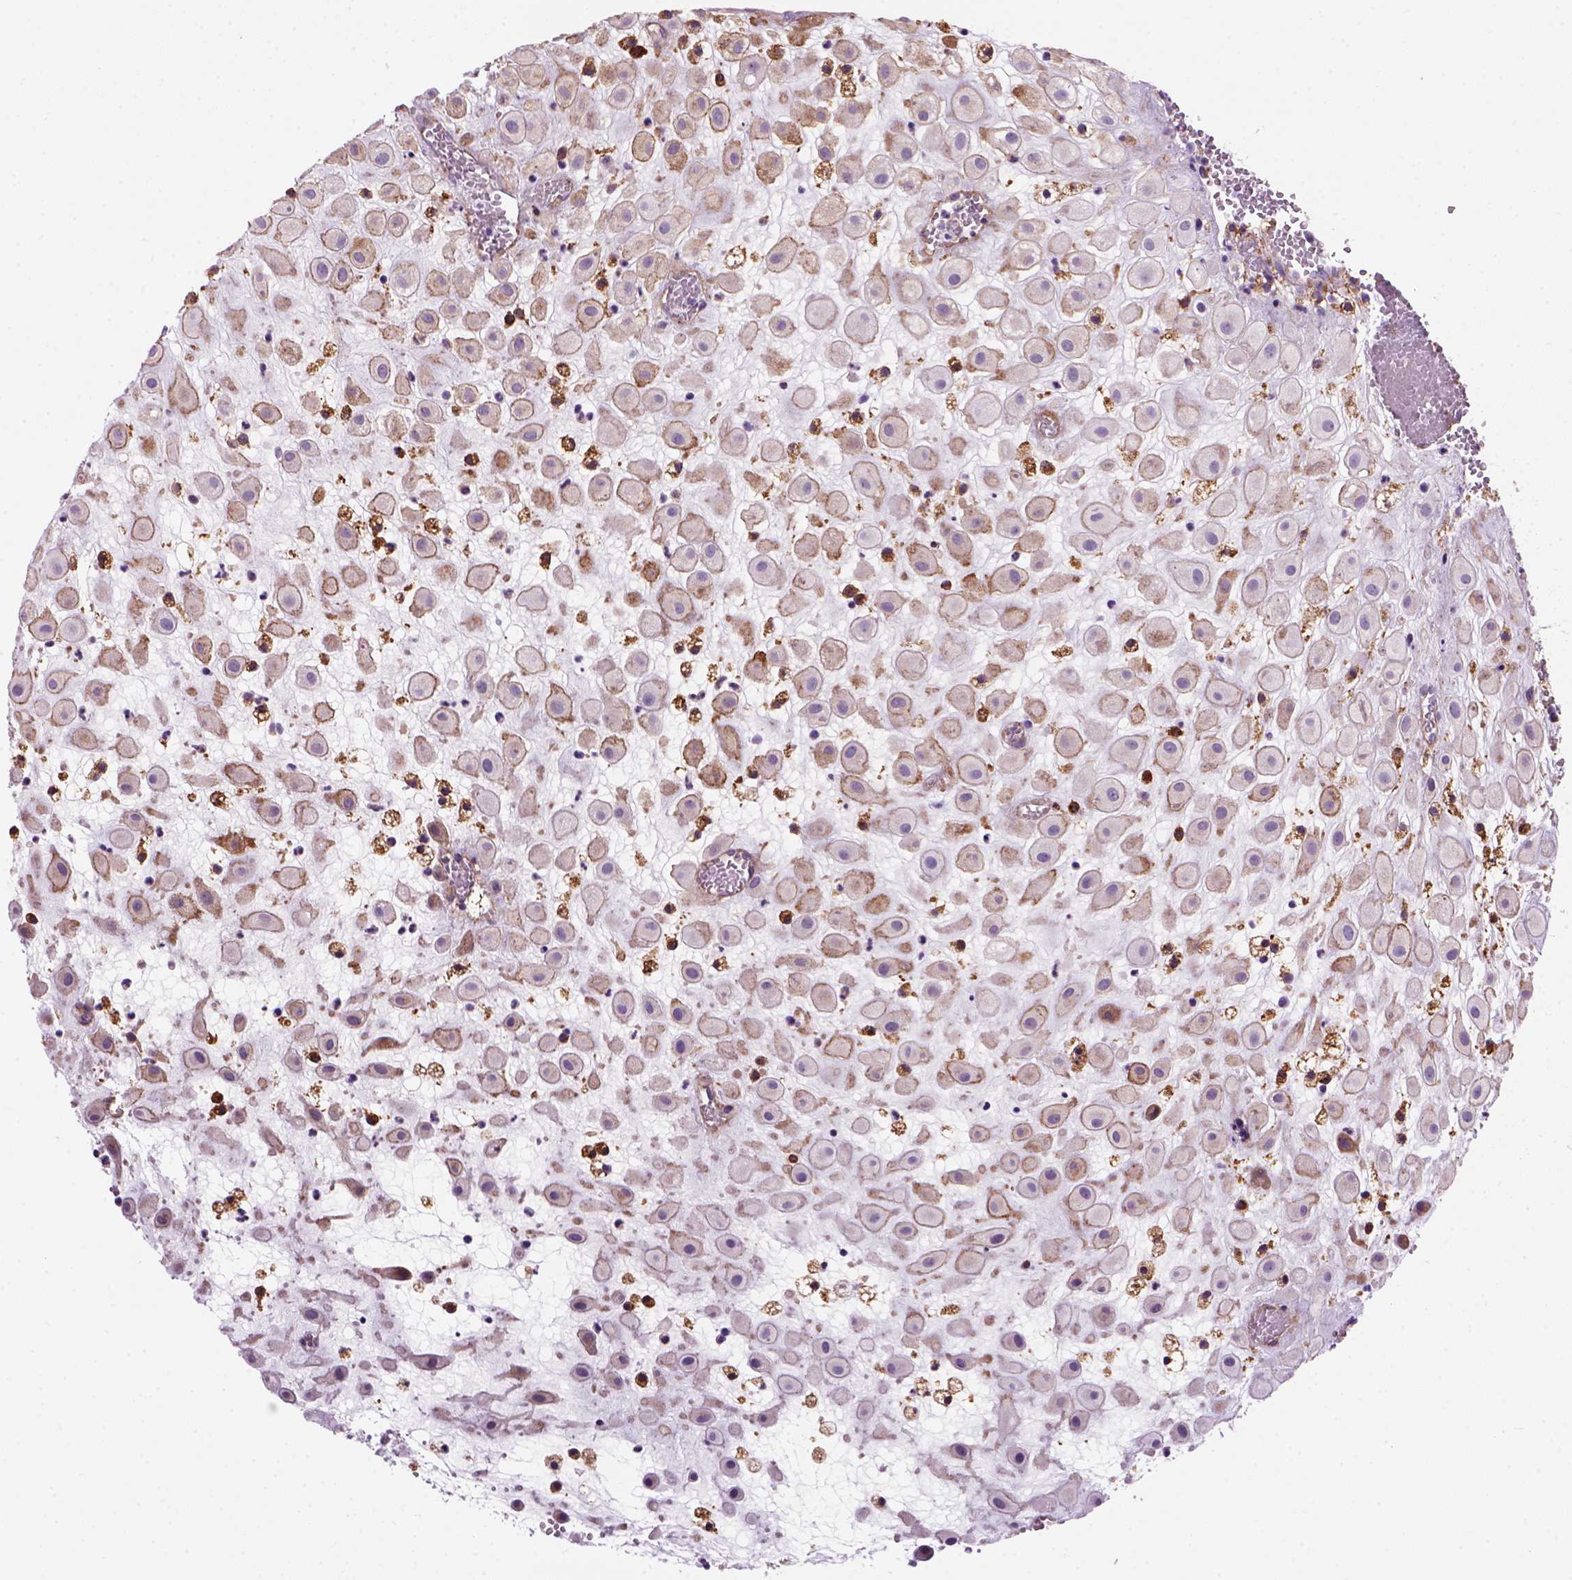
{"staining": {"intensity": "moderate", "quantity": "25%-75%", "location": "cytoplasmic/membranous"}, "tissue": "placenta", "cell_type": "Decidual cells", "image_type": "normal", "snomed": [{"axis": "morphology", "description": "Normal tissue, NOS"}, {"axis": "topography", "description": "Placenta"}], "caption": "Protein analysis of benign placenta exhibits moderate cytoplasmic/membranous positivity in about 25%-75% of decidual cells.", "gene": "MARCKS", "patient": {"sex": "female", "age": 24}}